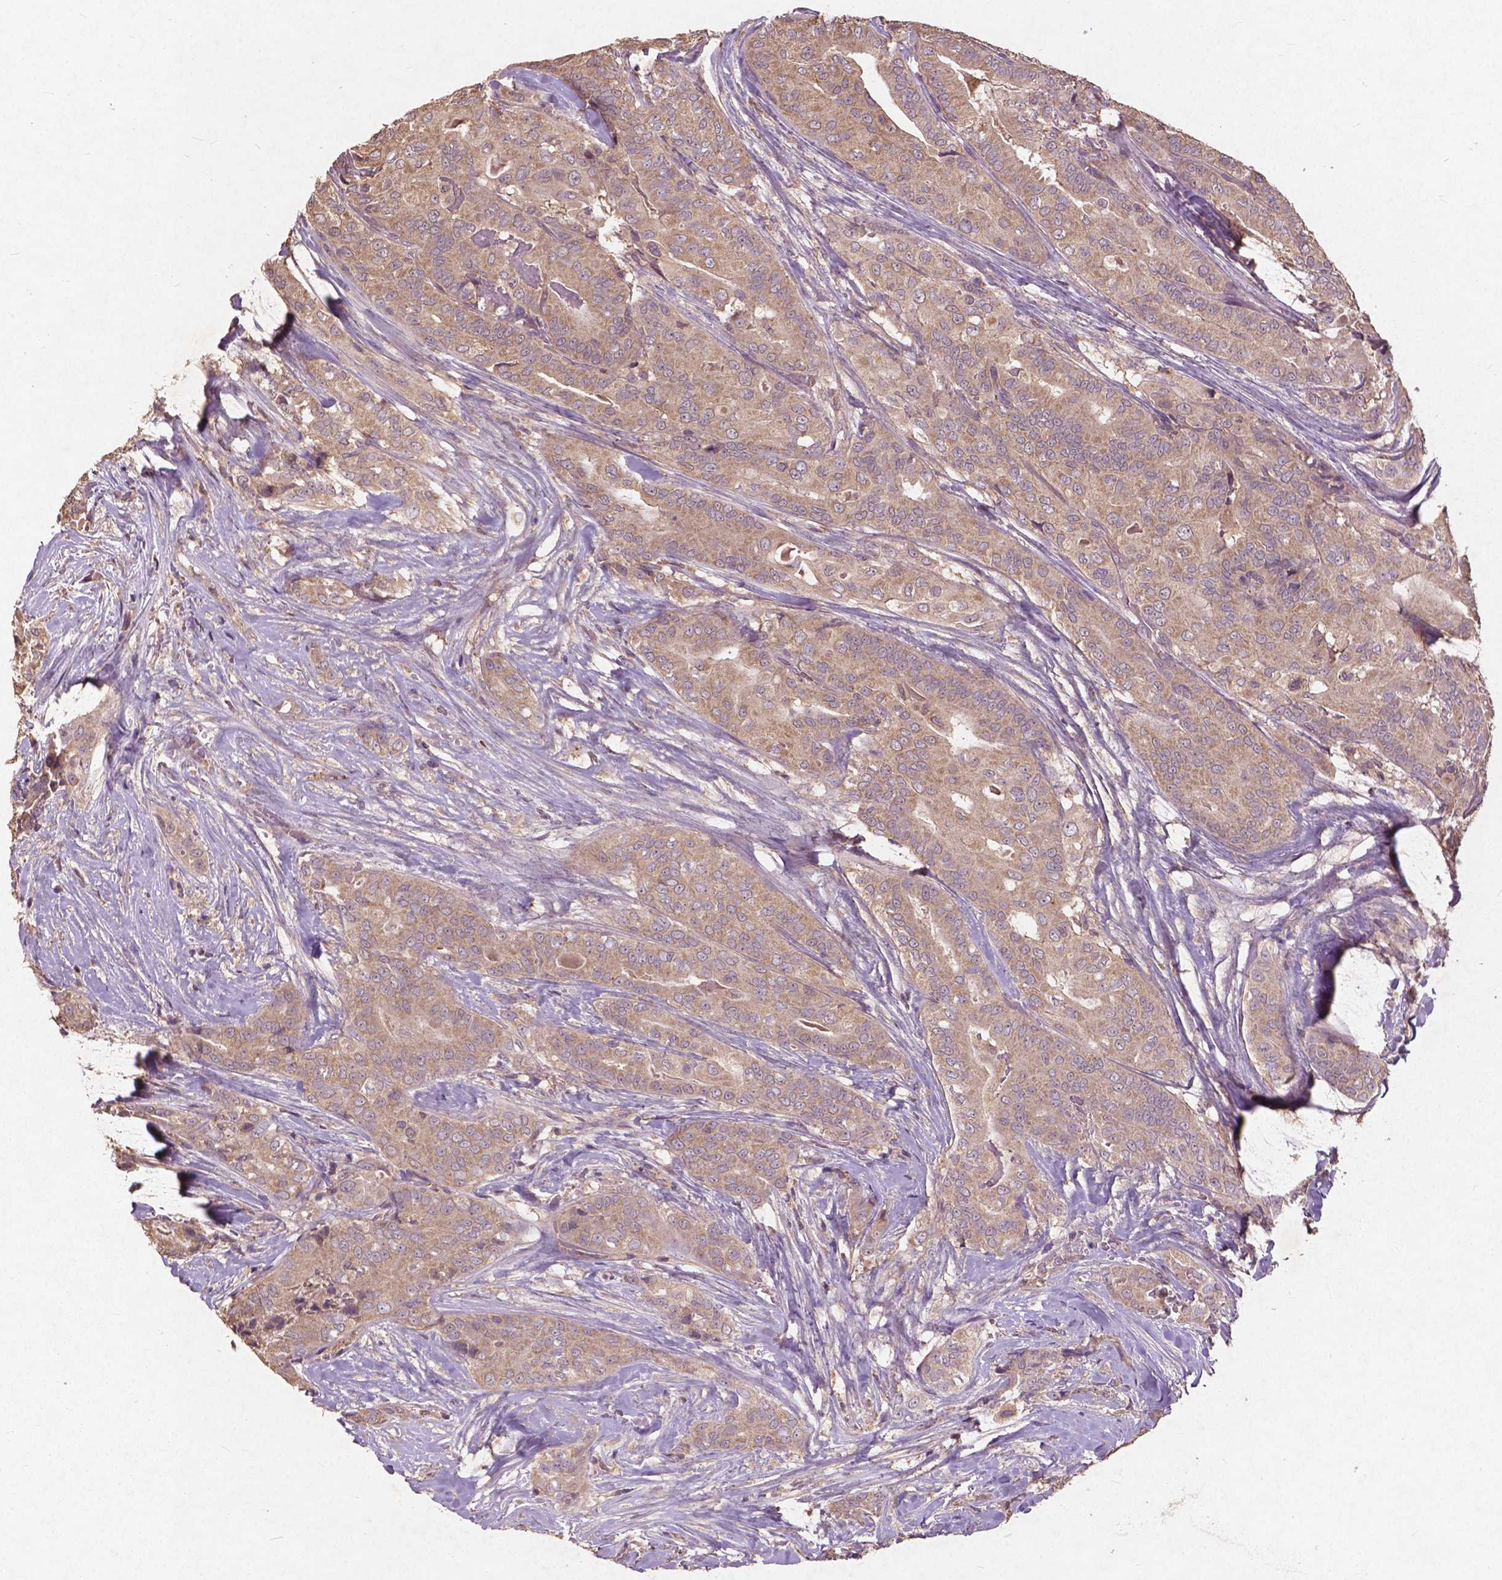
{"staining": {"intensity": "moderate", "quantity": ">75%", "location": "cytoplasmic/membranous"}, "tissue": "thyroid cancer", "cell_type": "Tumor cells", "image_type": "cancer", "snomed": [{"axis": "morphology", "description": "Papillary adenocarcinoma, NOS"}, {"axis": "topography", "description": "Thyroid gland"}], "caption": "Immunohistochemical staining of thyroid cancer demonstrates medium levels of moderate cytoplasmic/membranous protein positivity in approximately >75% of tumor cells. (Brightfield microscopy of DAB IHC at high magnification).", "gene": "ST6GALNAC5", "patient": {"sex": "male", "age": 61}}